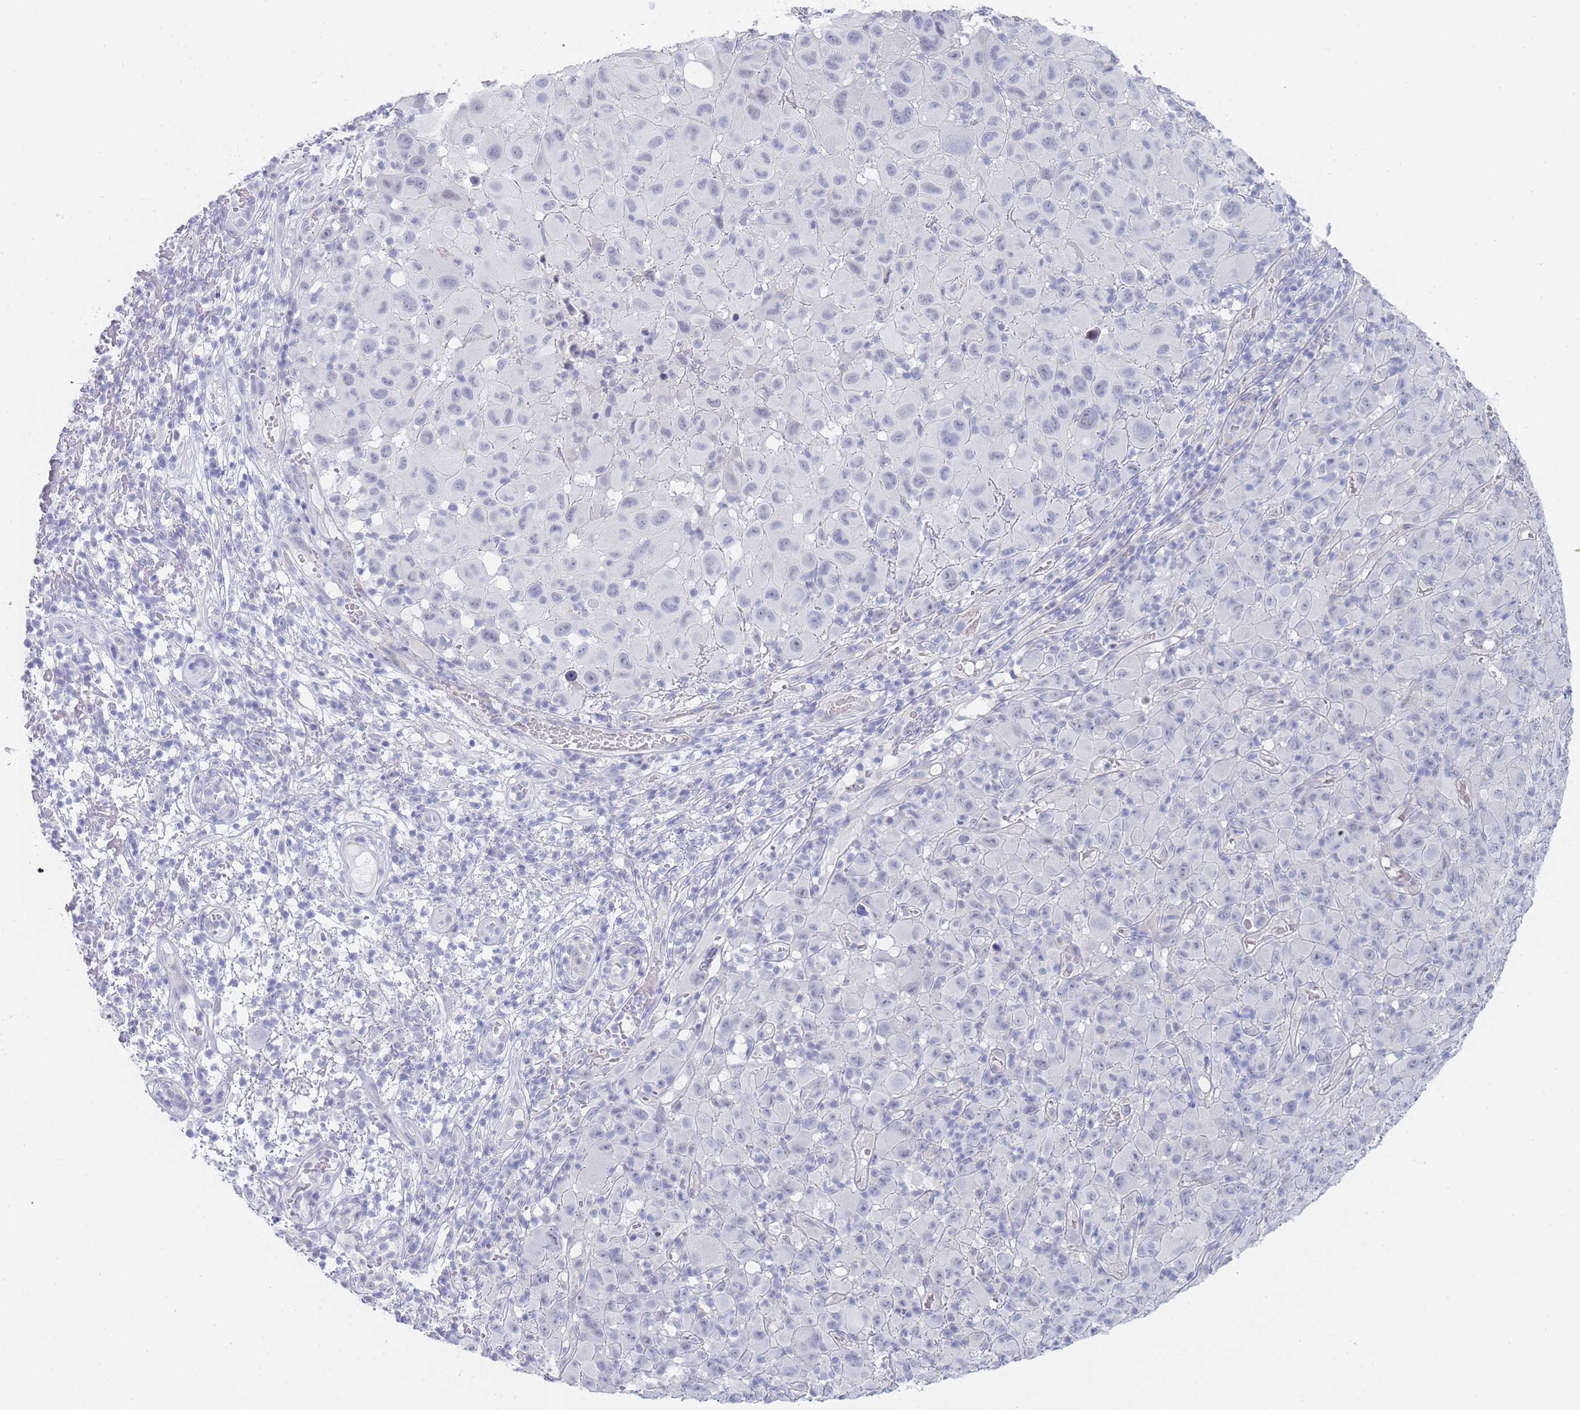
{"staining": {"intensity": "negative", "quantity": "none", "location": "none"}, "tissue": "melanoma", "cell_type": "Tumor cells", "image_type": "cancer", "snomed": [{"axis": "morphology", "description": "Malignant melanoma, NOS"}, {"axis": "topography", "description": "Skin"}], "caption": "There is no significant expression in tumor cells of malignant melanoma.", "gene": "IMPG1", "patient": {"sex": "male", "age": 73}}